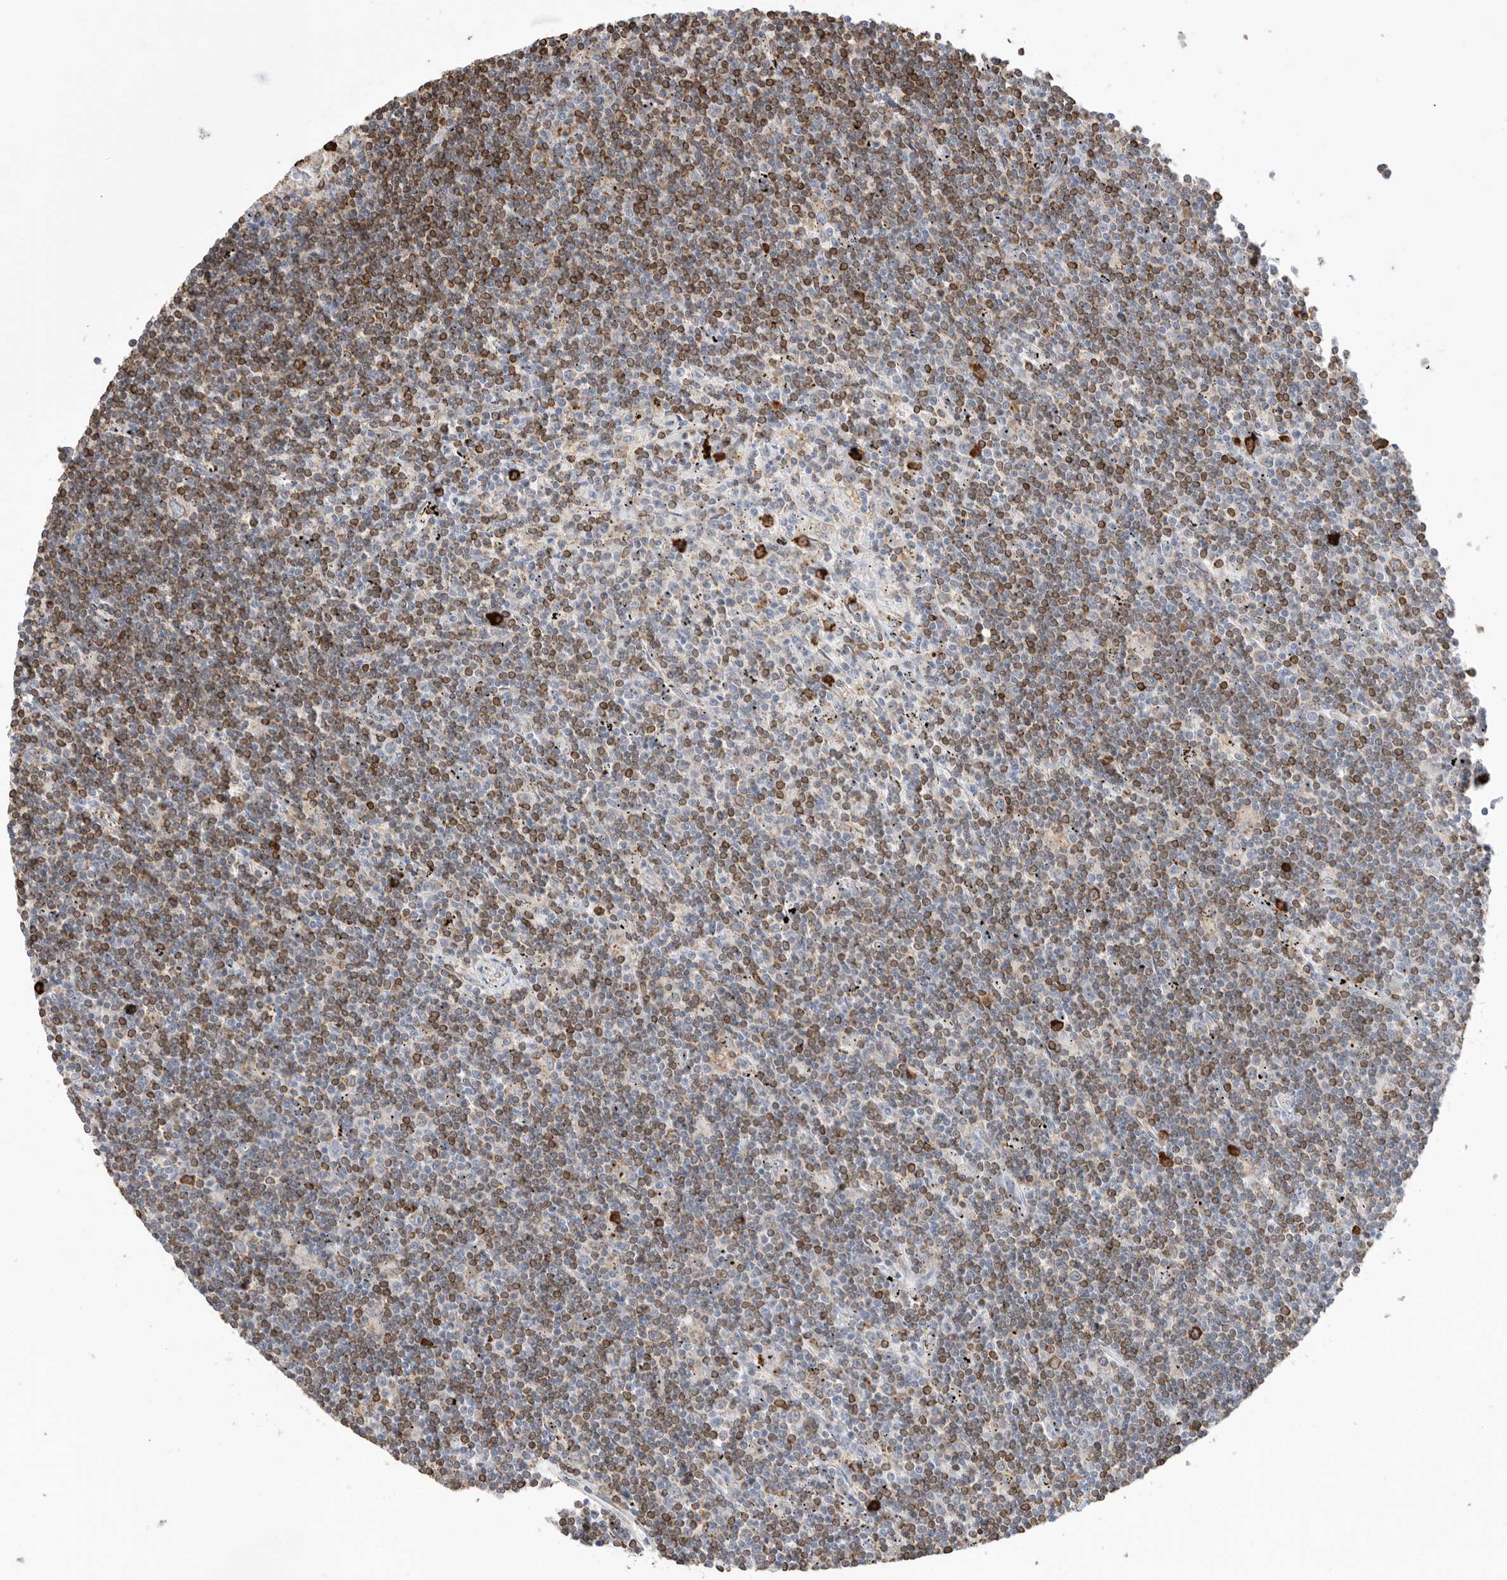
{"staining": {"intensity": "moderate", "quantity": "<25%", "location": "cytoplasmic/membranous"}, "tissue": "lymphoma", "cell_type": "Tumor cells", "image_type": "cancer", "snomed": [{"axis": "morphology", "description": "Malignant lymphoma, non-Hodgkin's type, Low grade"}, {"axis": "topography", "description": "Spleen"}], "caption": "Lymphoma stained with IHC demonstrates moderate cytoplasmic/membranous staining in approximately <25% of tumor cells. (Stains: DAB (3,3'-diaminobenzidine) in brown, nuclei in blue, Microscopy: brightfield microscopy at high magnification).", "gene": "BLOC1S5", "patient": {"sex": "male", "age": 76}}